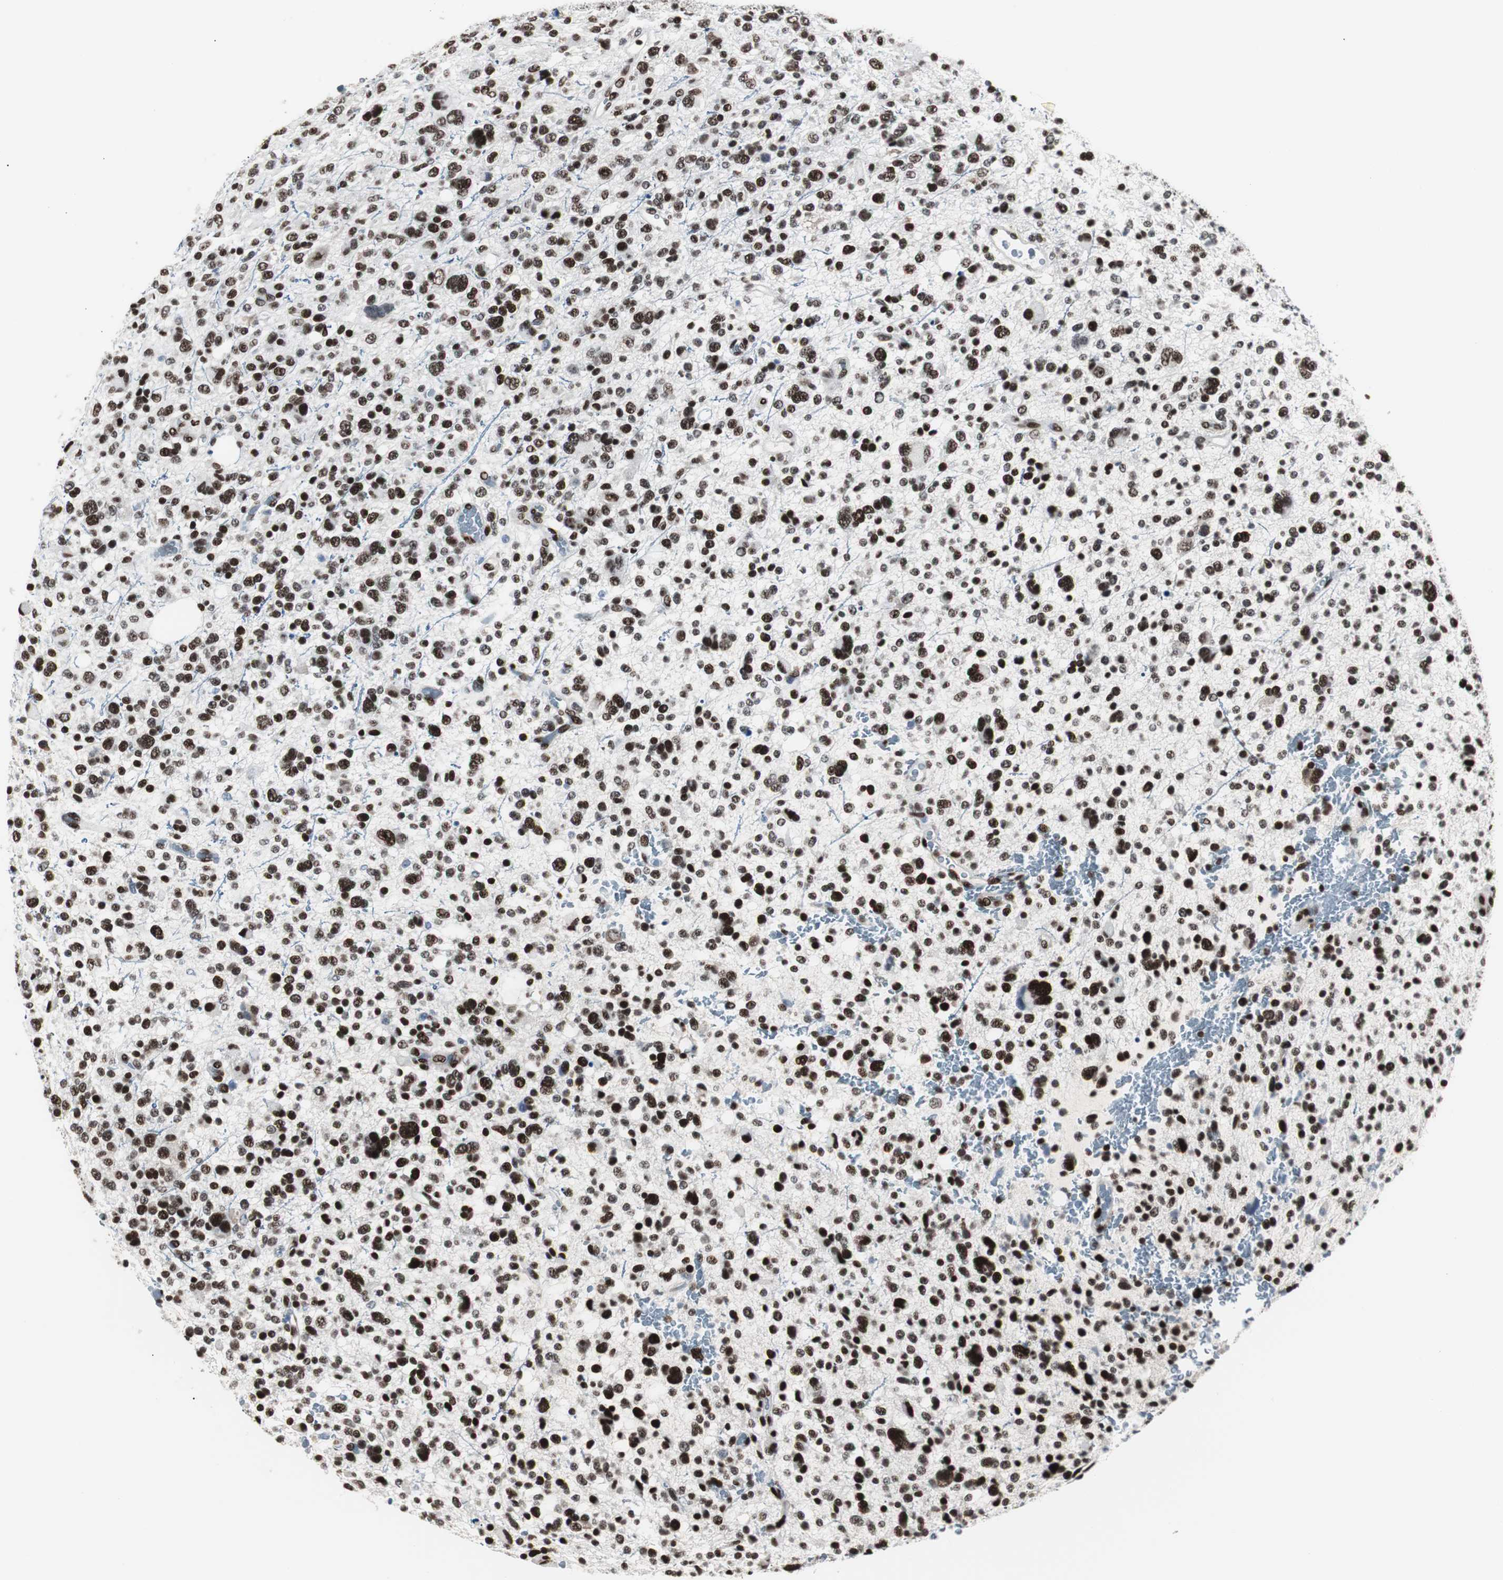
{"staining": {"intensity": "strong", "quantity": ">75%", "location": "nuclear"}, "tissue": "glioma", "cell_type": "Tumor cells", "image_type": "cancer", "snomed": [{"axis": "morphology", "description": "Glioma, malignant, High grade"}, {"axis": "topography", "description": "Brain"}], "caption": "Immunohistochemical staining of malignant glioma (high-grade) displays strong nuclear protein staining in about >75% of tumor cells.", "gene": "XRCC1", "patient": {"sex": "male", "age": 48}}